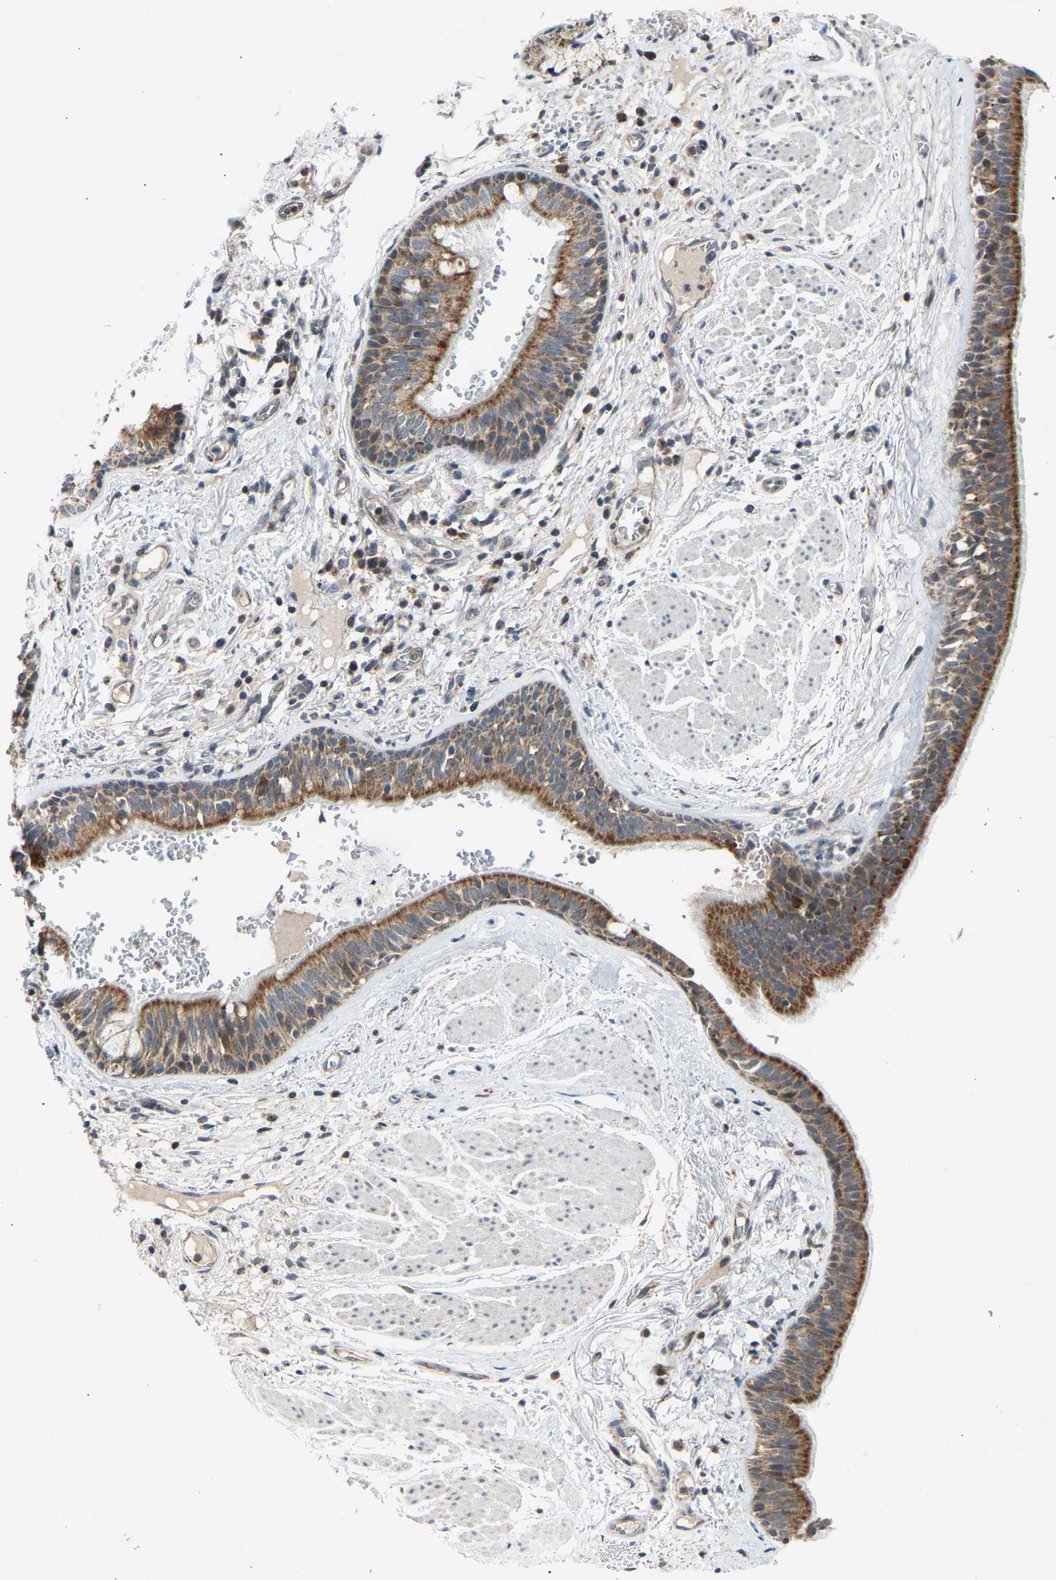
{"staining": {"intensity": "moderate", "quantity": ">75%", "location": "cytoplasmic/membranous"}, "tissue": "bronchus", "cell_type": "Respiratory epithelial cells", "image_type": "normal", "snomed": [{"axis": "morphology", "description": "Normal tissue, NOS"}, {"axis": "topography", "description": "Cartilage tissue"}], "caption": "This image shows immunohistochemistry staining of benign bronchus, with medium moderate cytoplasmic/membranous staining in about >75% of respiratory epithelial cells.", "gene": "SLIRP", "patient": {"sex": "female", "age": 63}}